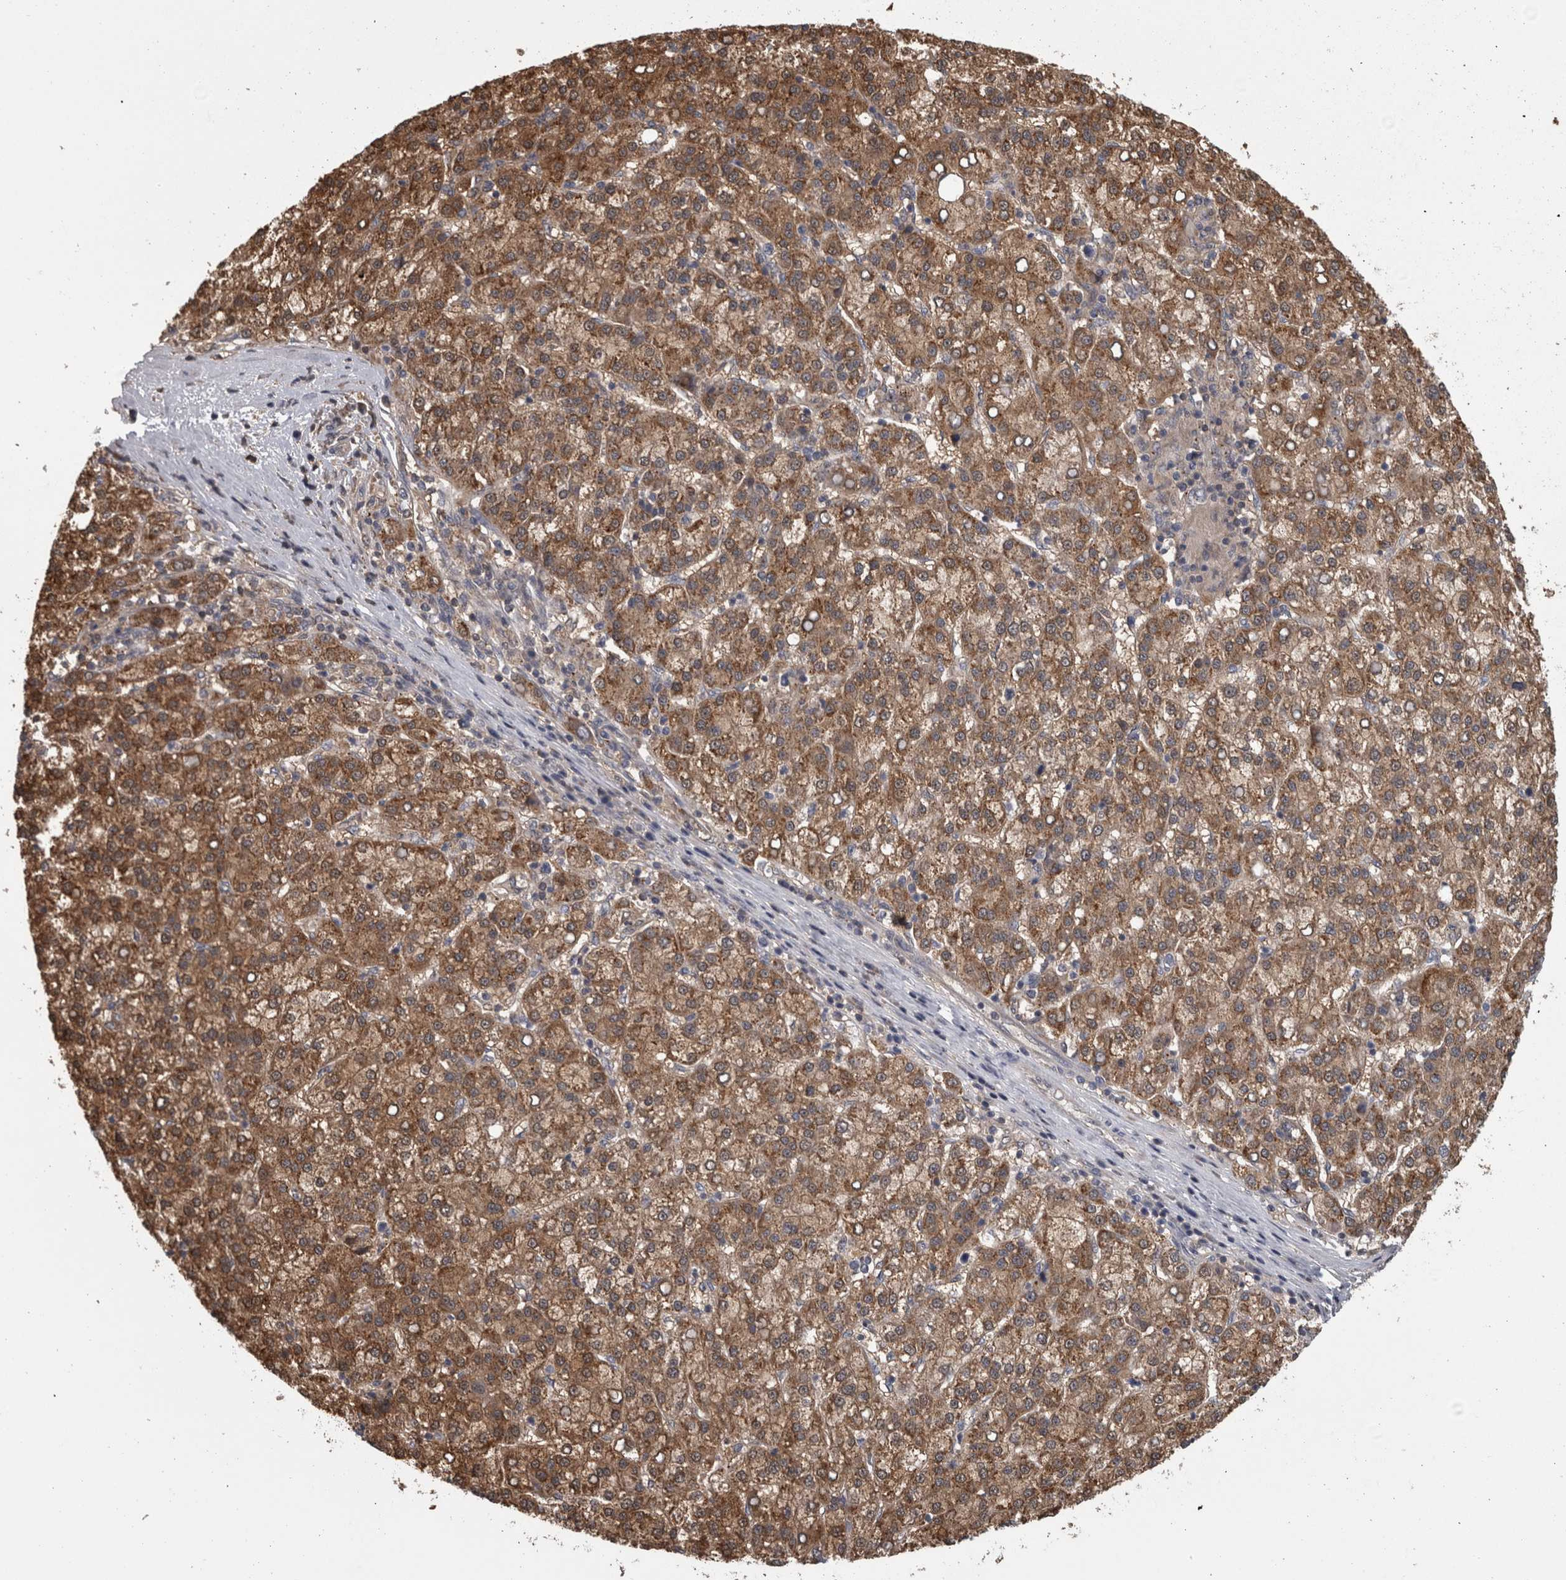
{"staining": {"intensity": "moderate", "quantity": ">75%", "location": "cytoplasmic/membranous"}, "tissue": "liver cancer", "cell_type": "Tumor cells", "image_type": "cancer", "snomed": [{"axis": "morphology", "description": "Carcinoma, Hepatocellular, NOS"}, {"axis": "topography", "description": "Liver"}], "caption": "Brown immunohistochemical staining in liver cancer (hepatocellular carcinoma) exhibits moderate cytoplasmic/membranous expression in approximately >75% of tumor cells.", "gene": "APRT", "patient": {"sex": "female", "age": 58}}